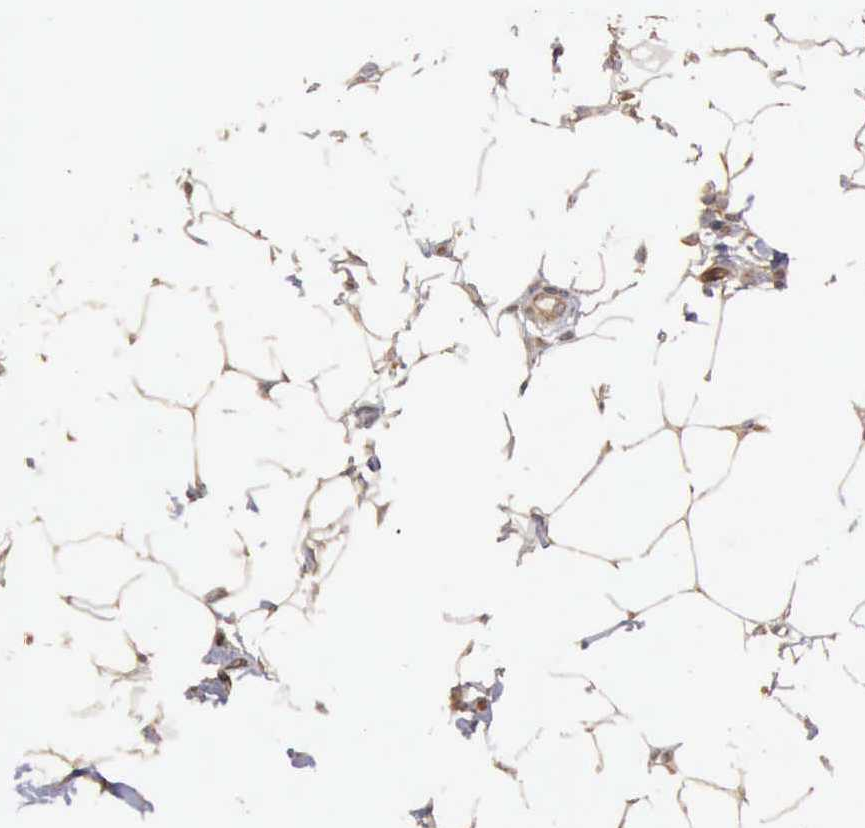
{"staining": {"intensity": "weak", "quantity": "25%-75%", "location": "cytoplasmic/membranous"}, "tissue": "breast cancer", "cell_type": "Tumor cells", "image_type": "cancer", "snomed": [{"axis": "morphology", "description": "Lobular carcinoma"}, {"axis": "topography", "description": "Breast"}], "caption": "The immunohistochemical stain highlights weak cytoplasmic/membranous staining in tumor cells of breast cancer tissue.", "gene": "BMX", "patient": {"sex": "female", "age": 55}}